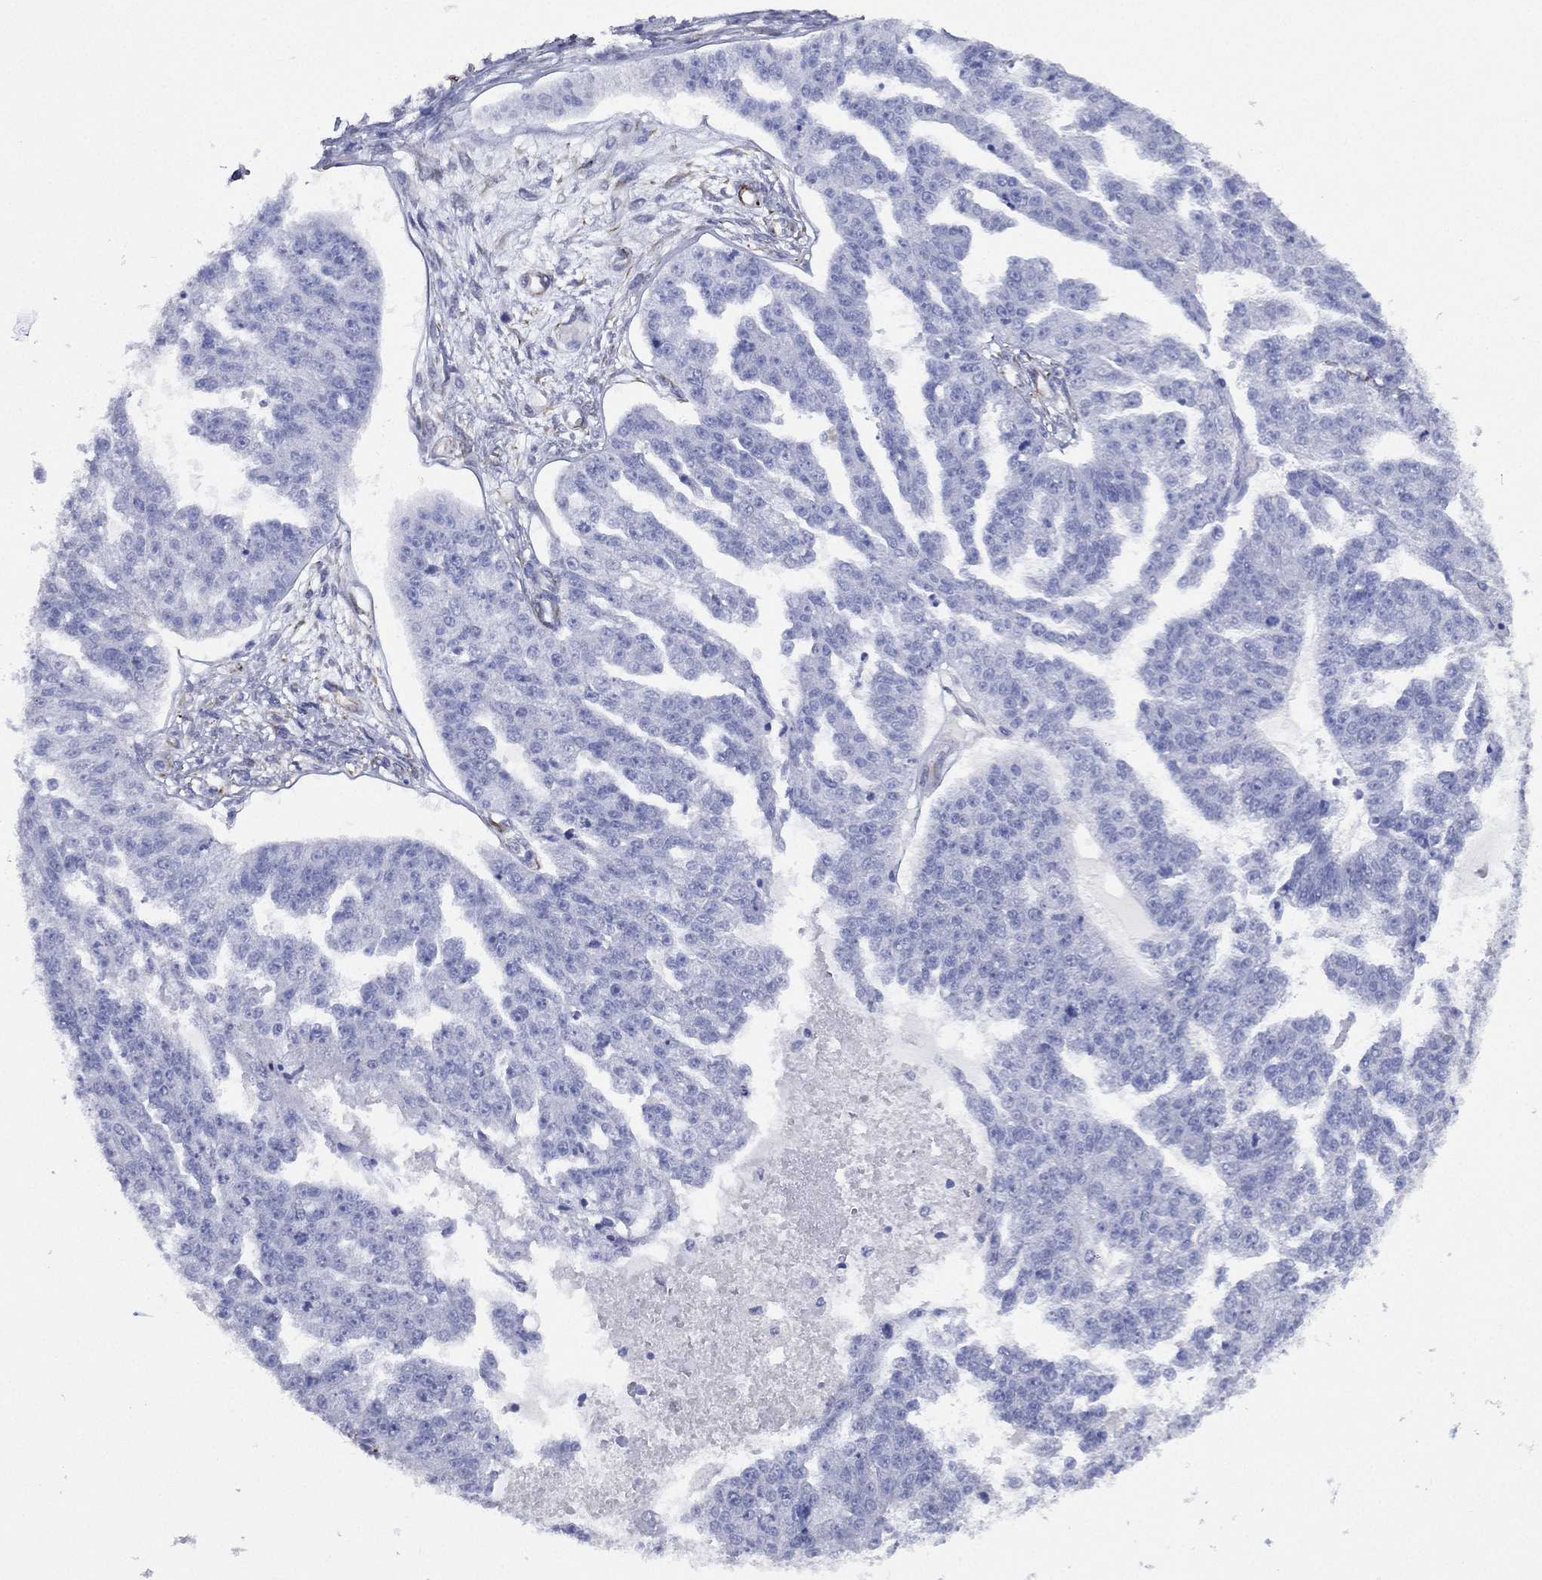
{"staining": {"intensity": "negative", "quantity": "none", "location": "none"}, "tissue": "ovarian cancer", "cell_type": "Tumor cells", "image_type": "cancer", "snomed": [{"axis": "morphology", "description": "Cystadenocarcinoma, serous, NOS"}, {"axis": "topography", "description": "Ovary"}], "caption": "Tumor cells are negative for brown protein staining in ovarian serous cystadenocarcinoma.", "gene": "MAS1", "patient": {"sex": "female", "age": 58}}